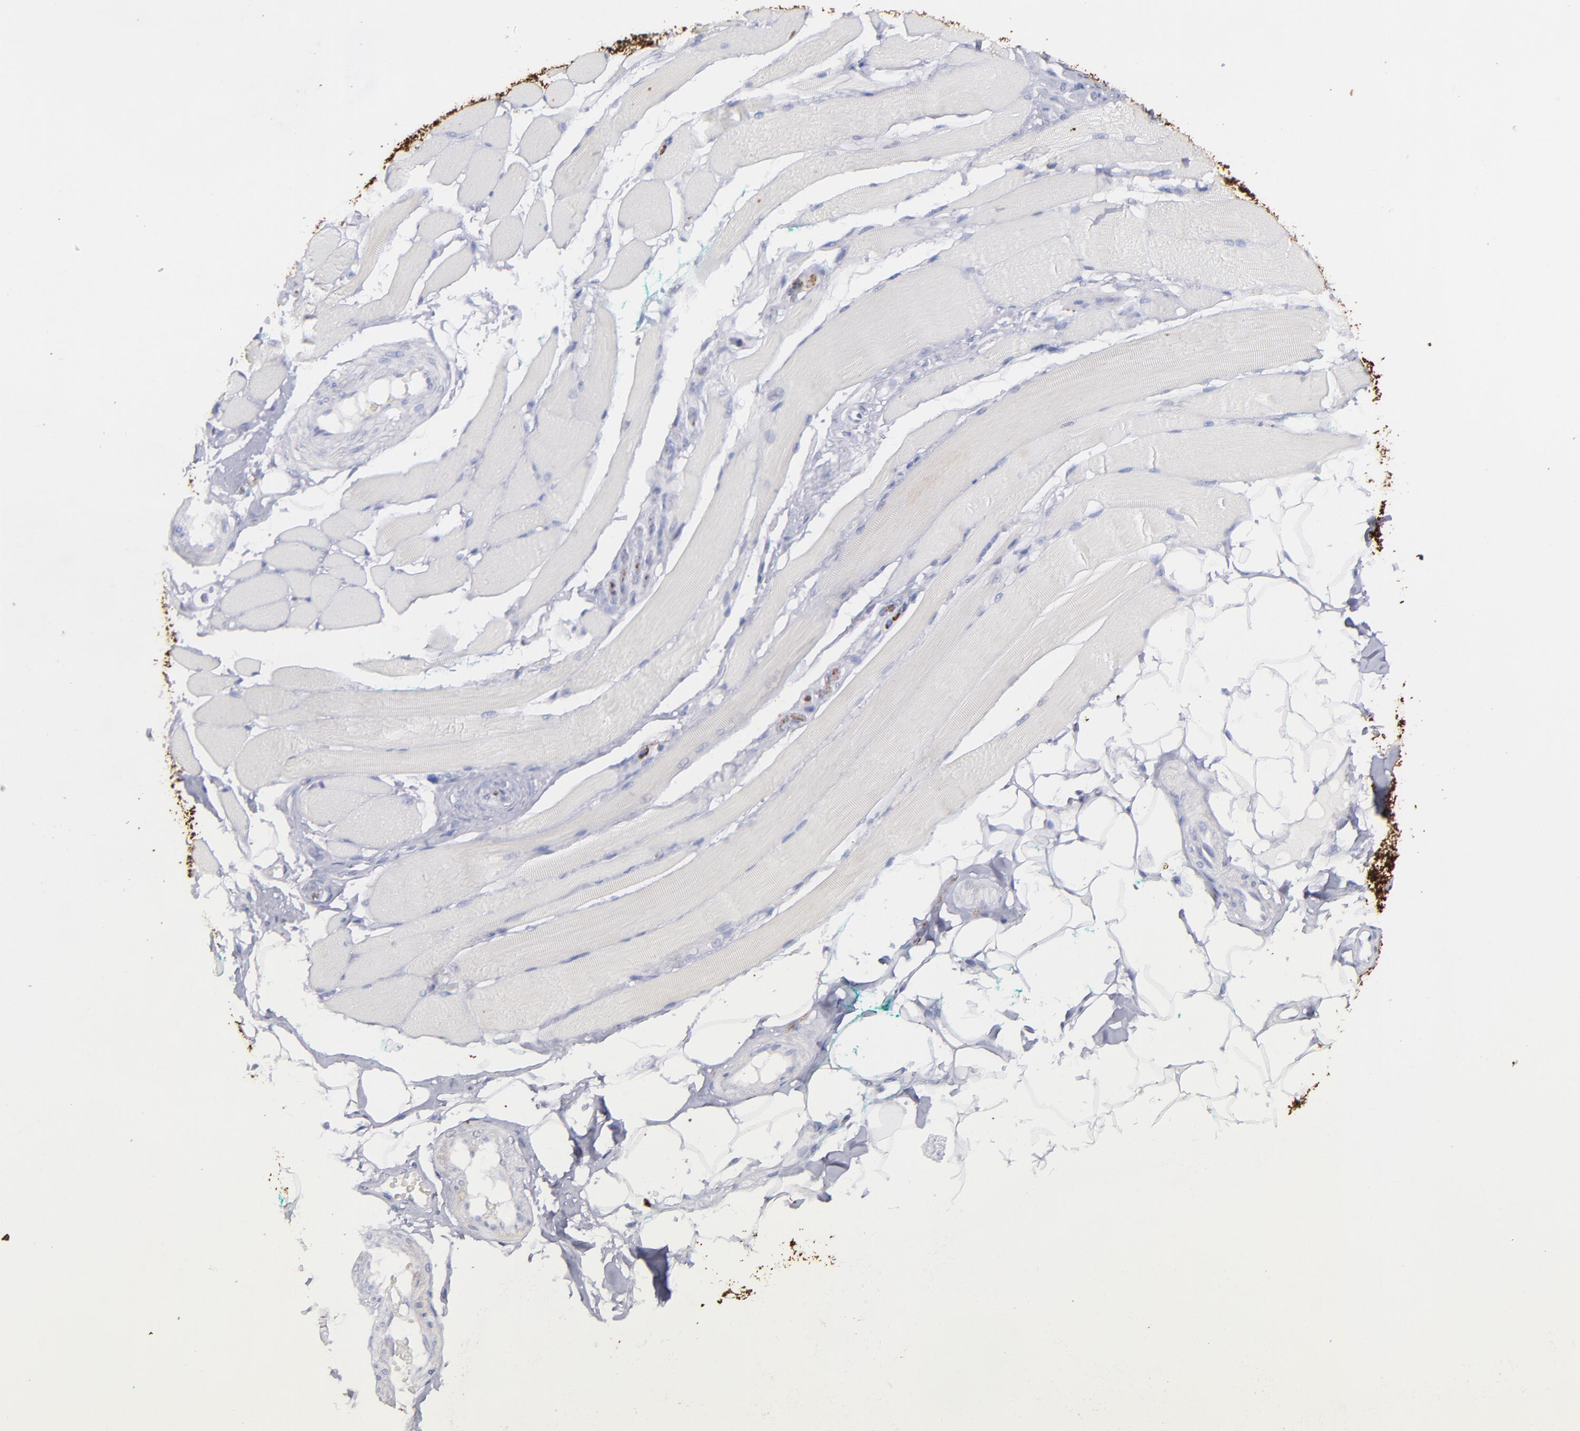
{"staining": {"intensity": "negative", "quantity": "none", "location": "none"}, "tissue": "skeletal muscle", "cell_type": "Myocytes", "image_type": "normal", "snomed": [{"axis": "morphology", "description": "Normal tissue, NOS"}, {"axis": "topography", "description": "Skeletal muscle"}, {"axis": "topography", "description": "Peripheral nerve tissue"}], "caption": "Myocytes show no significant staining in normal skeletal muscle. (IHC, brightfield microscopy, high magnification).", "gene": "SNAP25", "patient": {"sex": "female", "age": 84}}